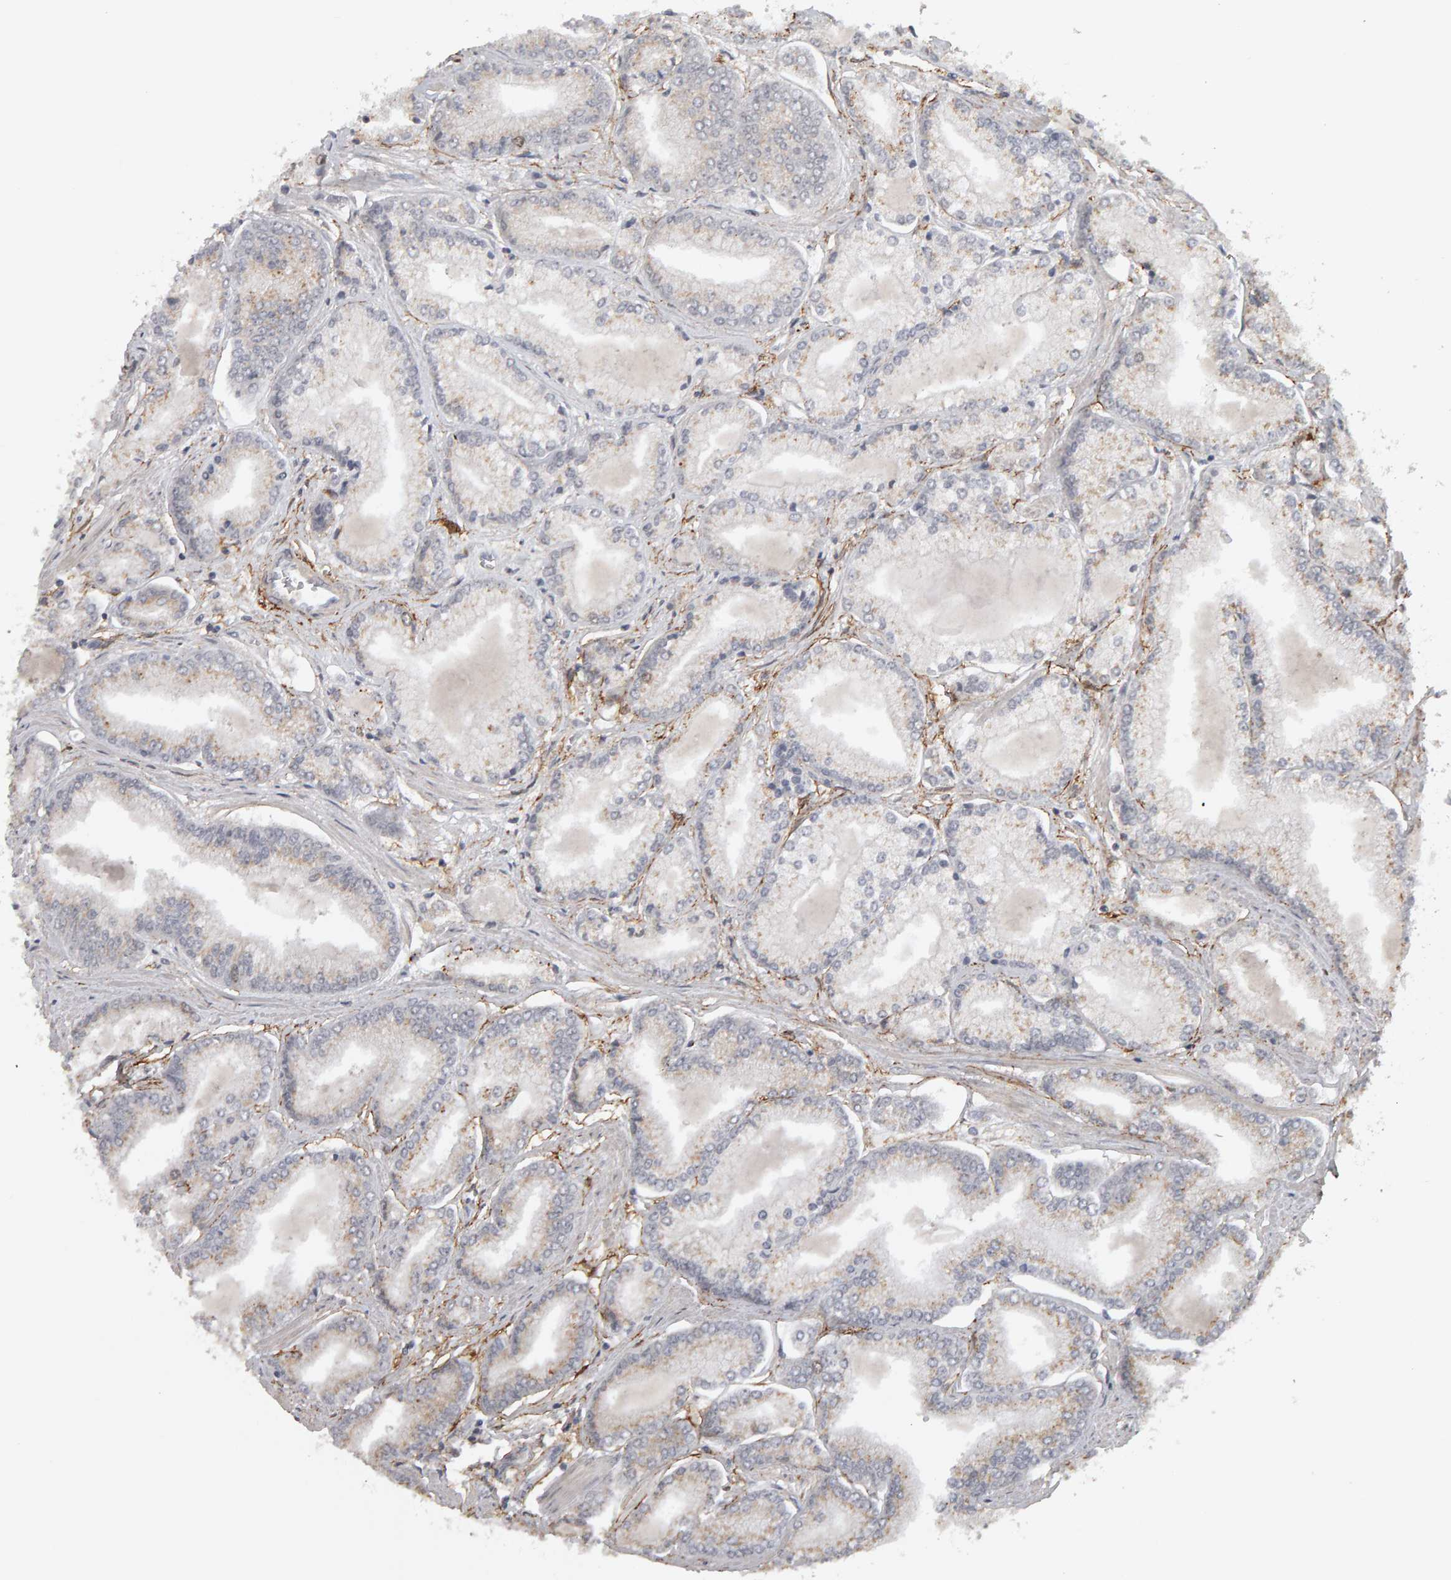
{"staining": {"intensity": "weak", "quantity": "<25%", "location": "cytoplasmic/membranous"}, "tissue": "prostate cancer", "cell_type": "Tumor cells", "image_type": "cancer", "snomed": [{"axis": "morphology", "description": "Adenocarcinoma, Low grade"}, {"axis": "topography", "description": "Prostate"}], "caption": "Tumor cells are negative for protein expression in human low-grade adenocarcinoma (prostate). (DAB immunohistochemistry (IHC) visualized using brightfield microscopy, high magnification).", "gene": "CDCA5", "patient": {"sex": "male", "age": 52}}